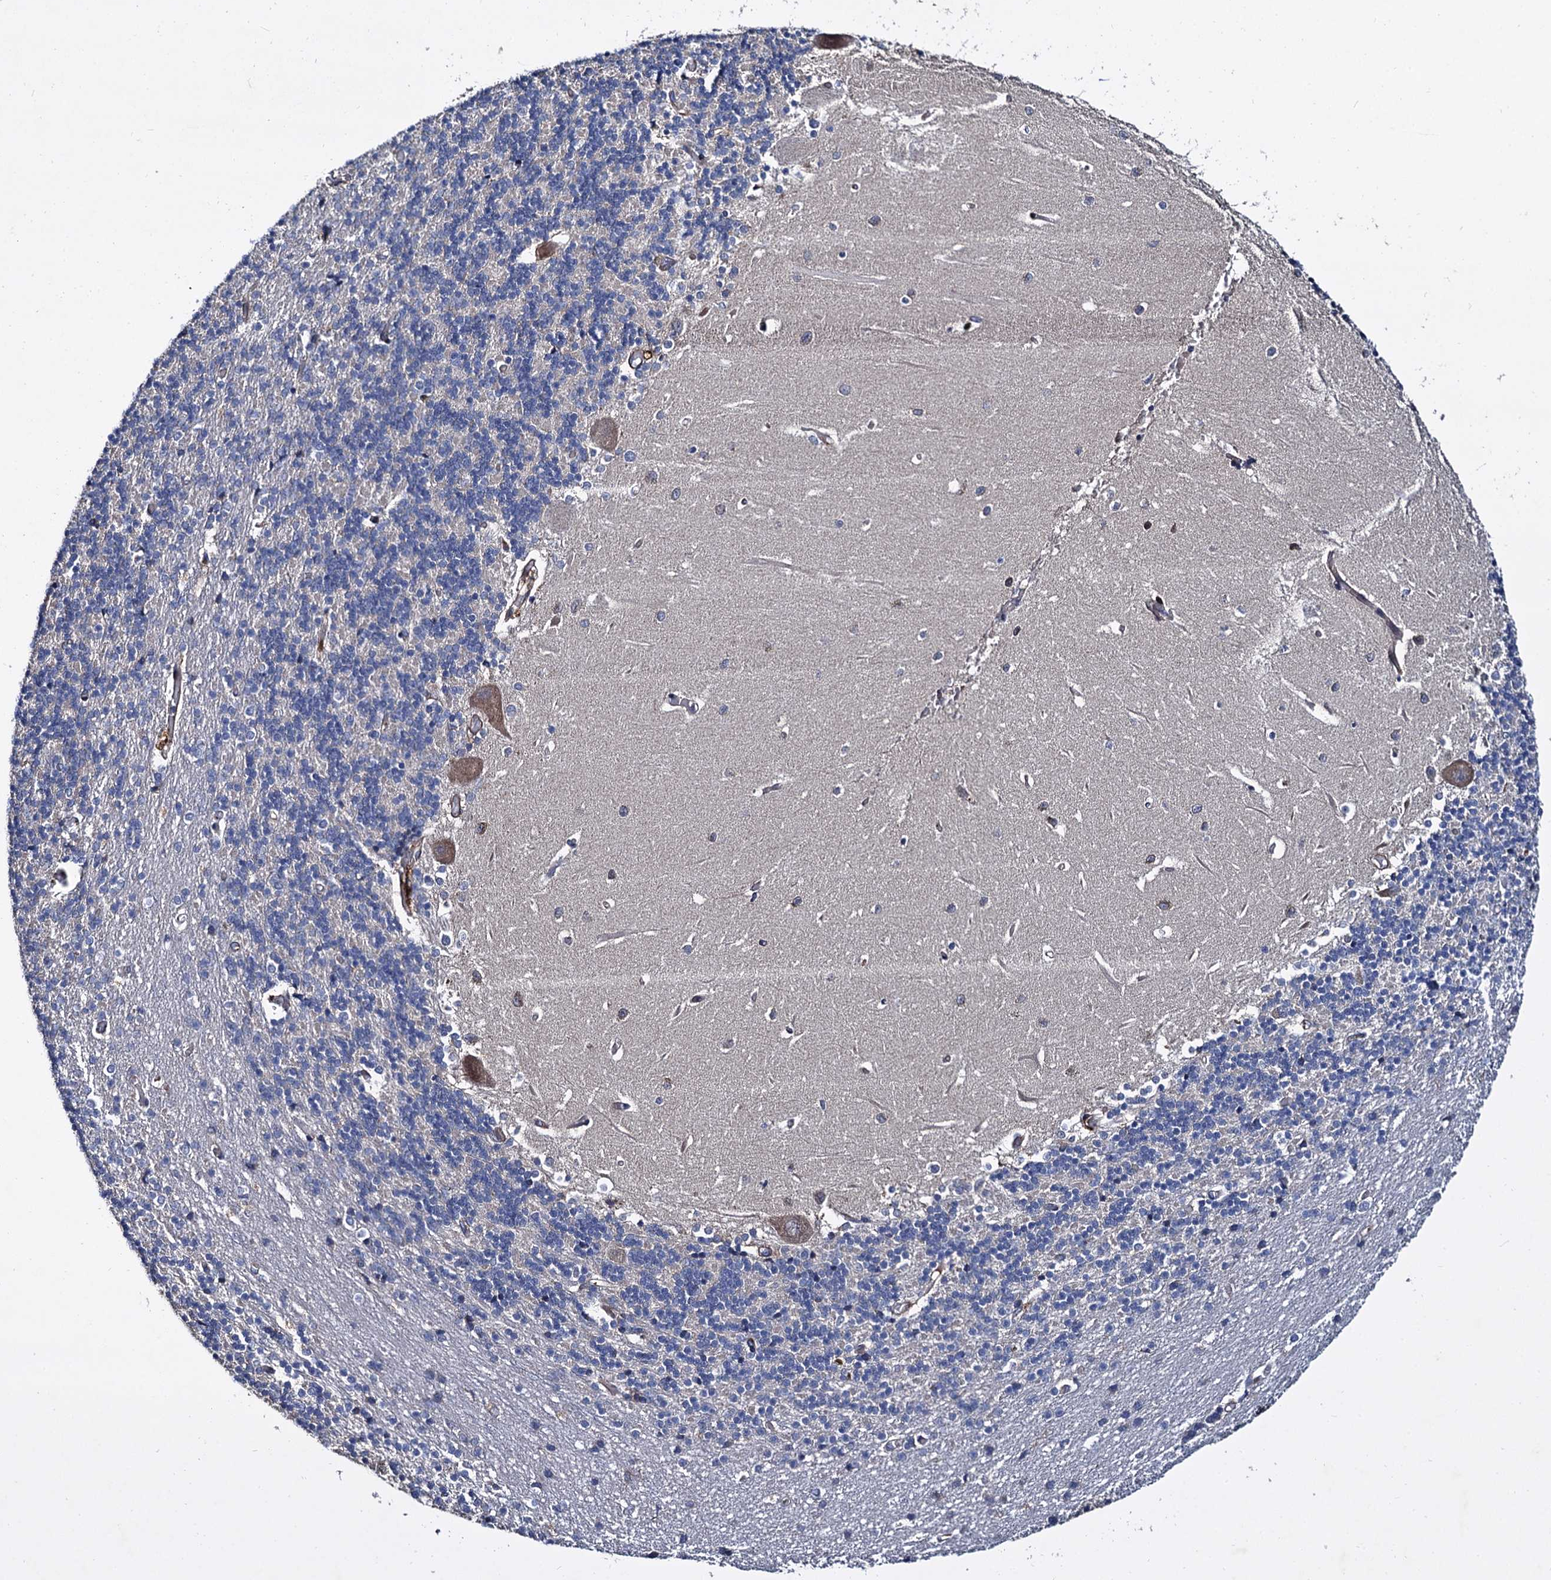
{"staining": {"intensity": "negative", "quantity": "none", "location": "none"}, "tissue": "cerebellum", "cell_type": "Cells in granular layer", "image_type": "normal", "snomed": [{"axis": "morphology", "description": "Normal tissue, NOS"}, {"axis": "topography", "description": "Cerebellum"}], "caption": "DAB immunohistochemical staining of normal cerebellum demonstrates no significant expression in cells in granular layer. Nuclei are stained in blue.", "gene": "ISM2", "patient": {"sex": "male", "age": 37}}